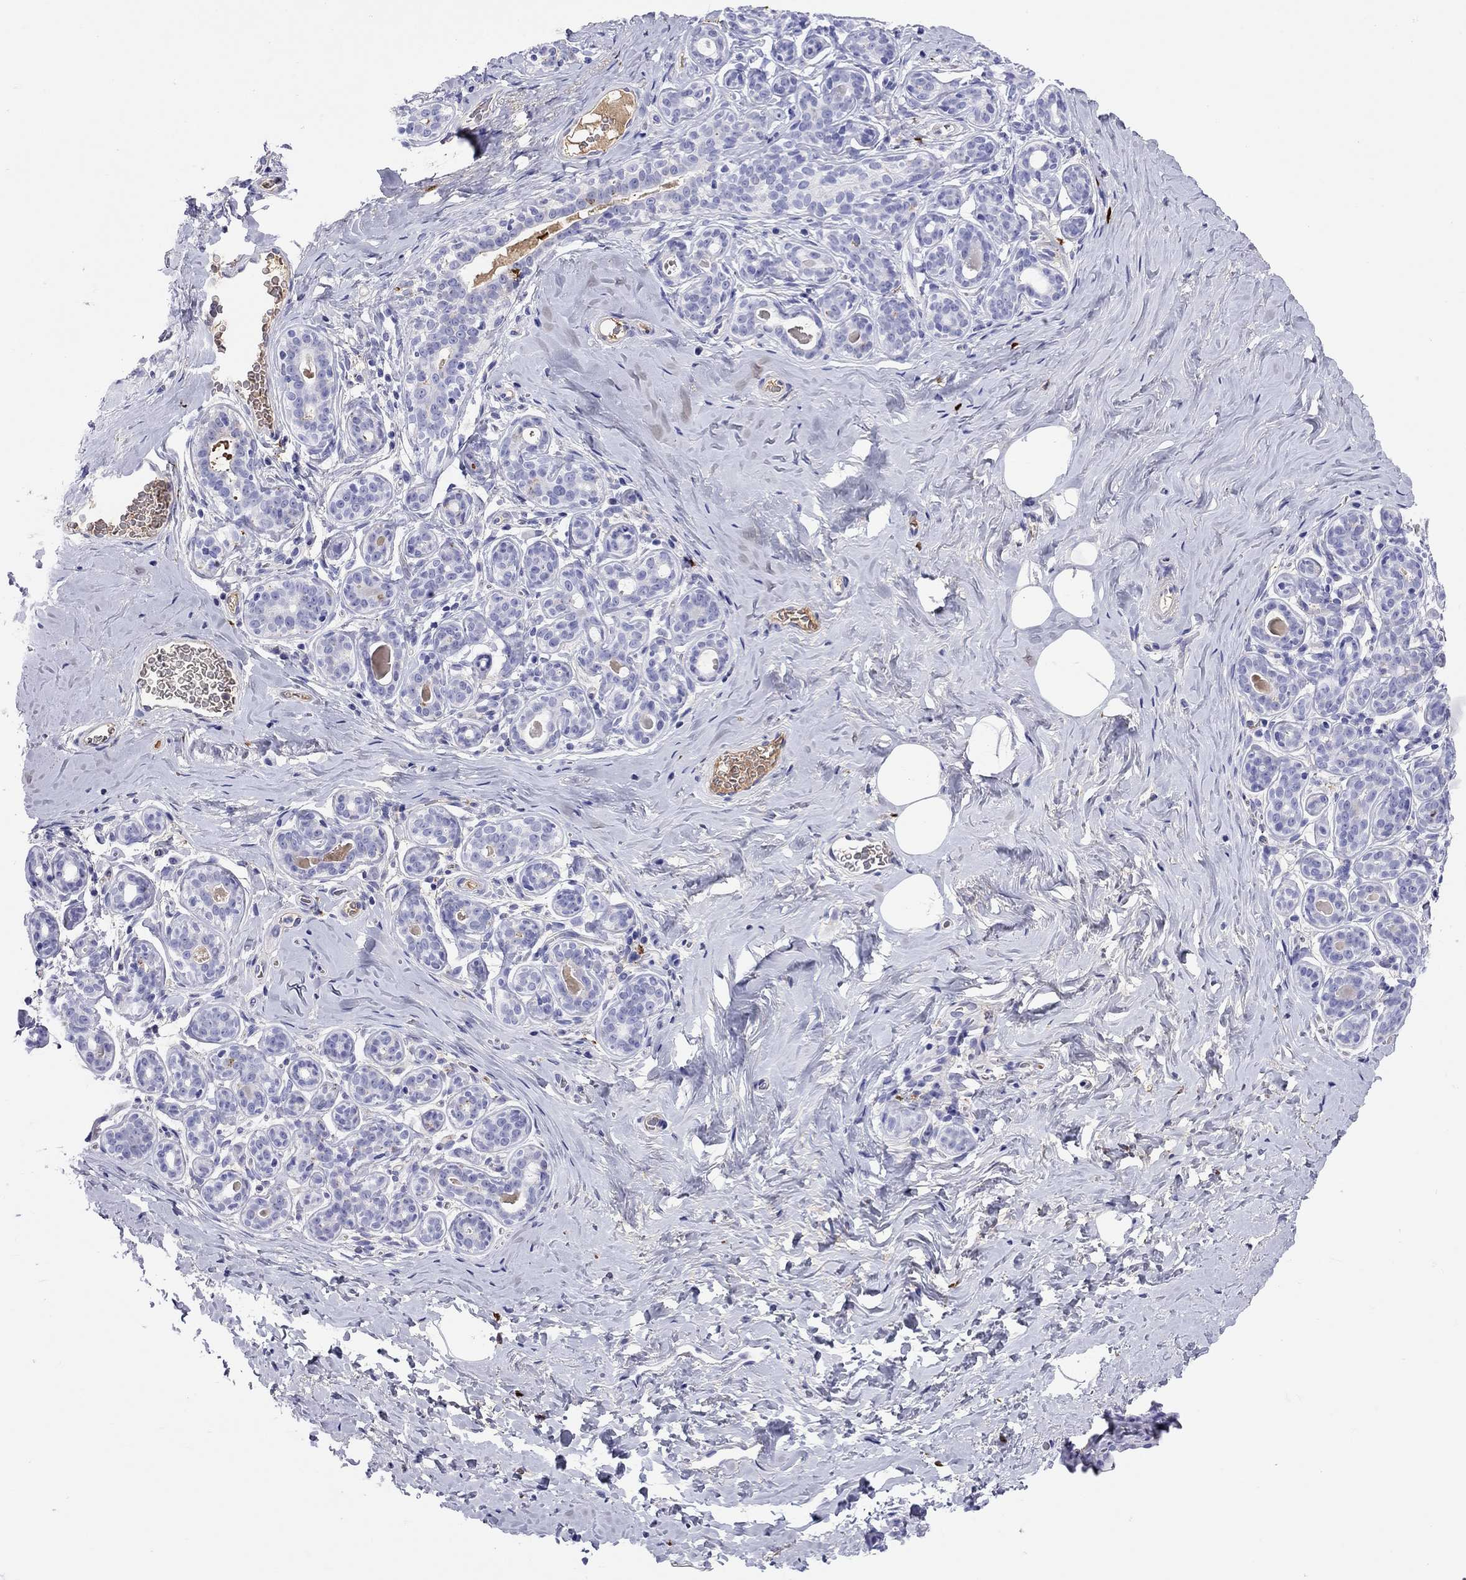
{"staining": {"intensity": "negative", "quantity": "none", "location": "none"}, "tissue": "breast", "cell_type": "Adipocytes", "image_type": "normal", "snomed": [{"axis": "morphology", "description": "Normal tissue, NOS"}, {"axis": "topography", "description": "Skin"}, {"axis": "topography", "description": "Breast"}], "caption": "The IHC image has no significant positivity in adipocytes of breast.", "gene": "SERPINA3", "patient": {"sex": "female", "age": 43}}